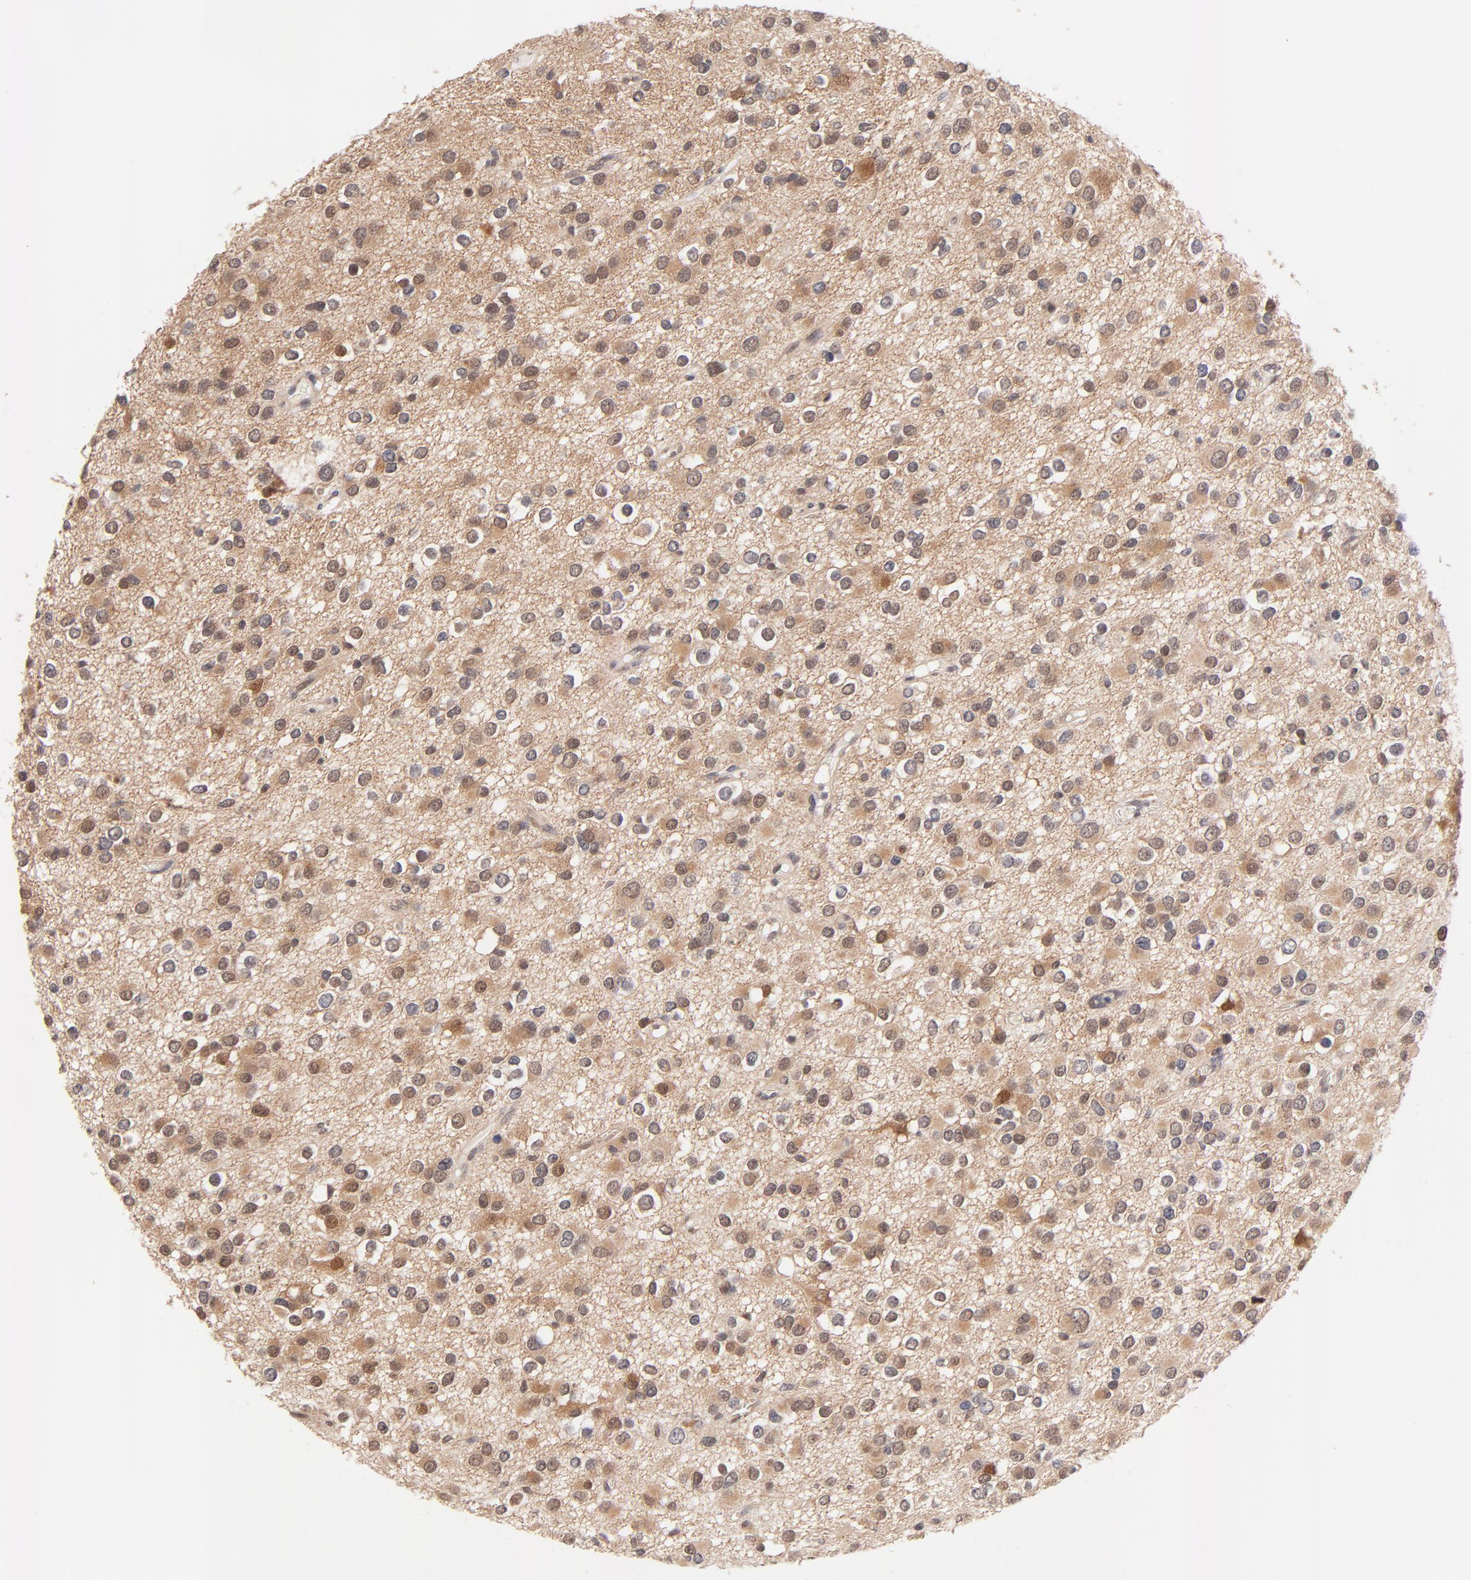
{"staining": {"intensity": "moderate", "quantity": ">75%", "location": "cytoplasmic/membranous,nuclear"}, "tissue": "glioma", "cell_type": "Tumor cells", "image_type": "cancer", "snomed": [{"axis": "morphology", "description": "Glioma, malignant, Low grade"}, {"axis": "topography", "description": "Brain"}], "caption": "The immunohistochemical stain highlights moderate cytoplasmic/membranous and nuclear staining in tumor cells of glioma tissue. (IHC, brightfield microscopy, high magnification).", "gene": "TXNL1", "patient": {"sex": "male", "age": 42}}